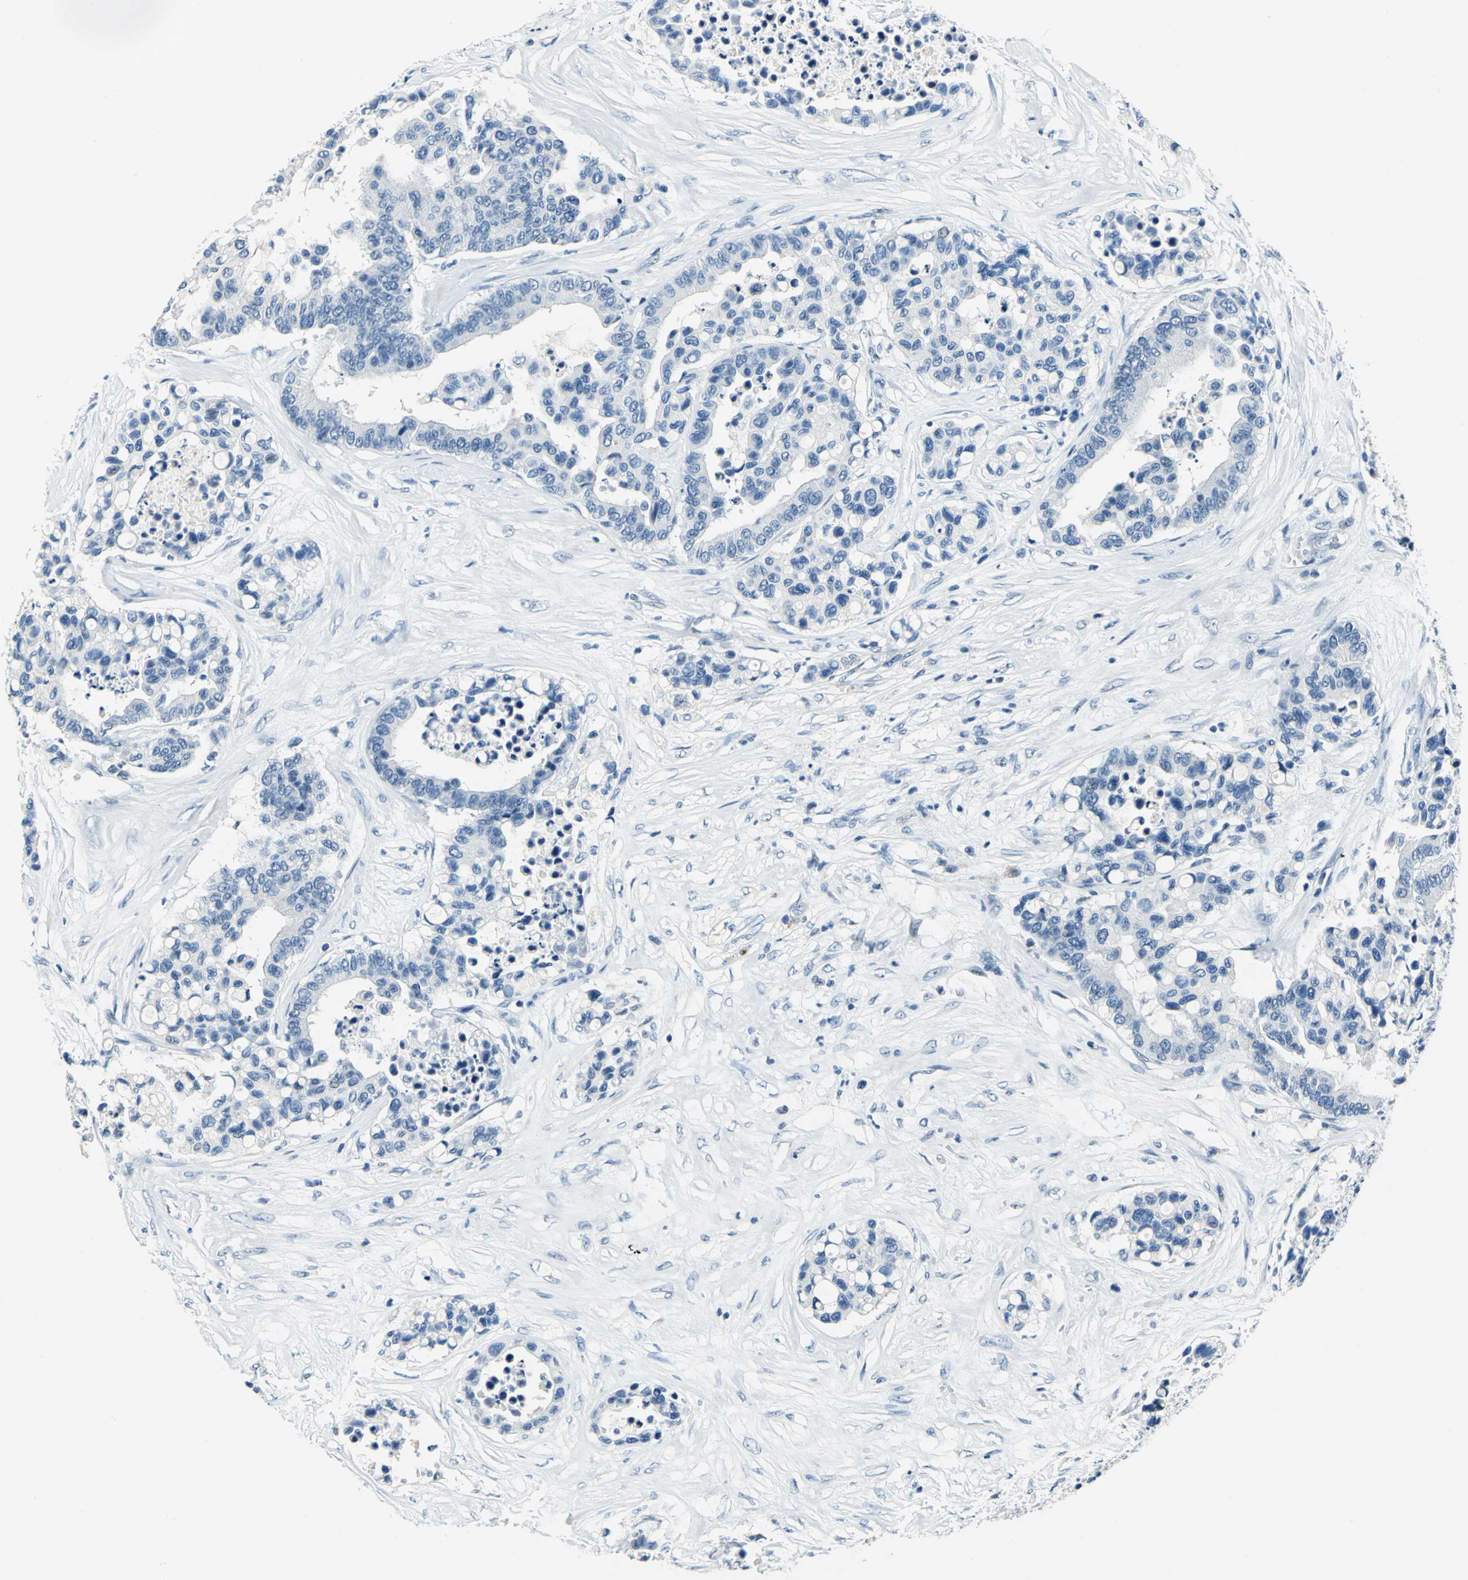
{"staining": {"intensity": "negative", "quantity": "none", "location": "none"}, "tissue": "colorectal cancer", "cell_type": "Tumor cells", "image_type": "cancer", "snomed": [{"axis": "morphology", "description": "Adenocarcinoma, NOS"}, {"axis": "topography", "description": "Colon"}], "caption": "There is no significant expression in tumor cells of adenocarcinoma (colorectal).", "gene": "RAD17", "patient": {"sex": "male", "age": 82}}